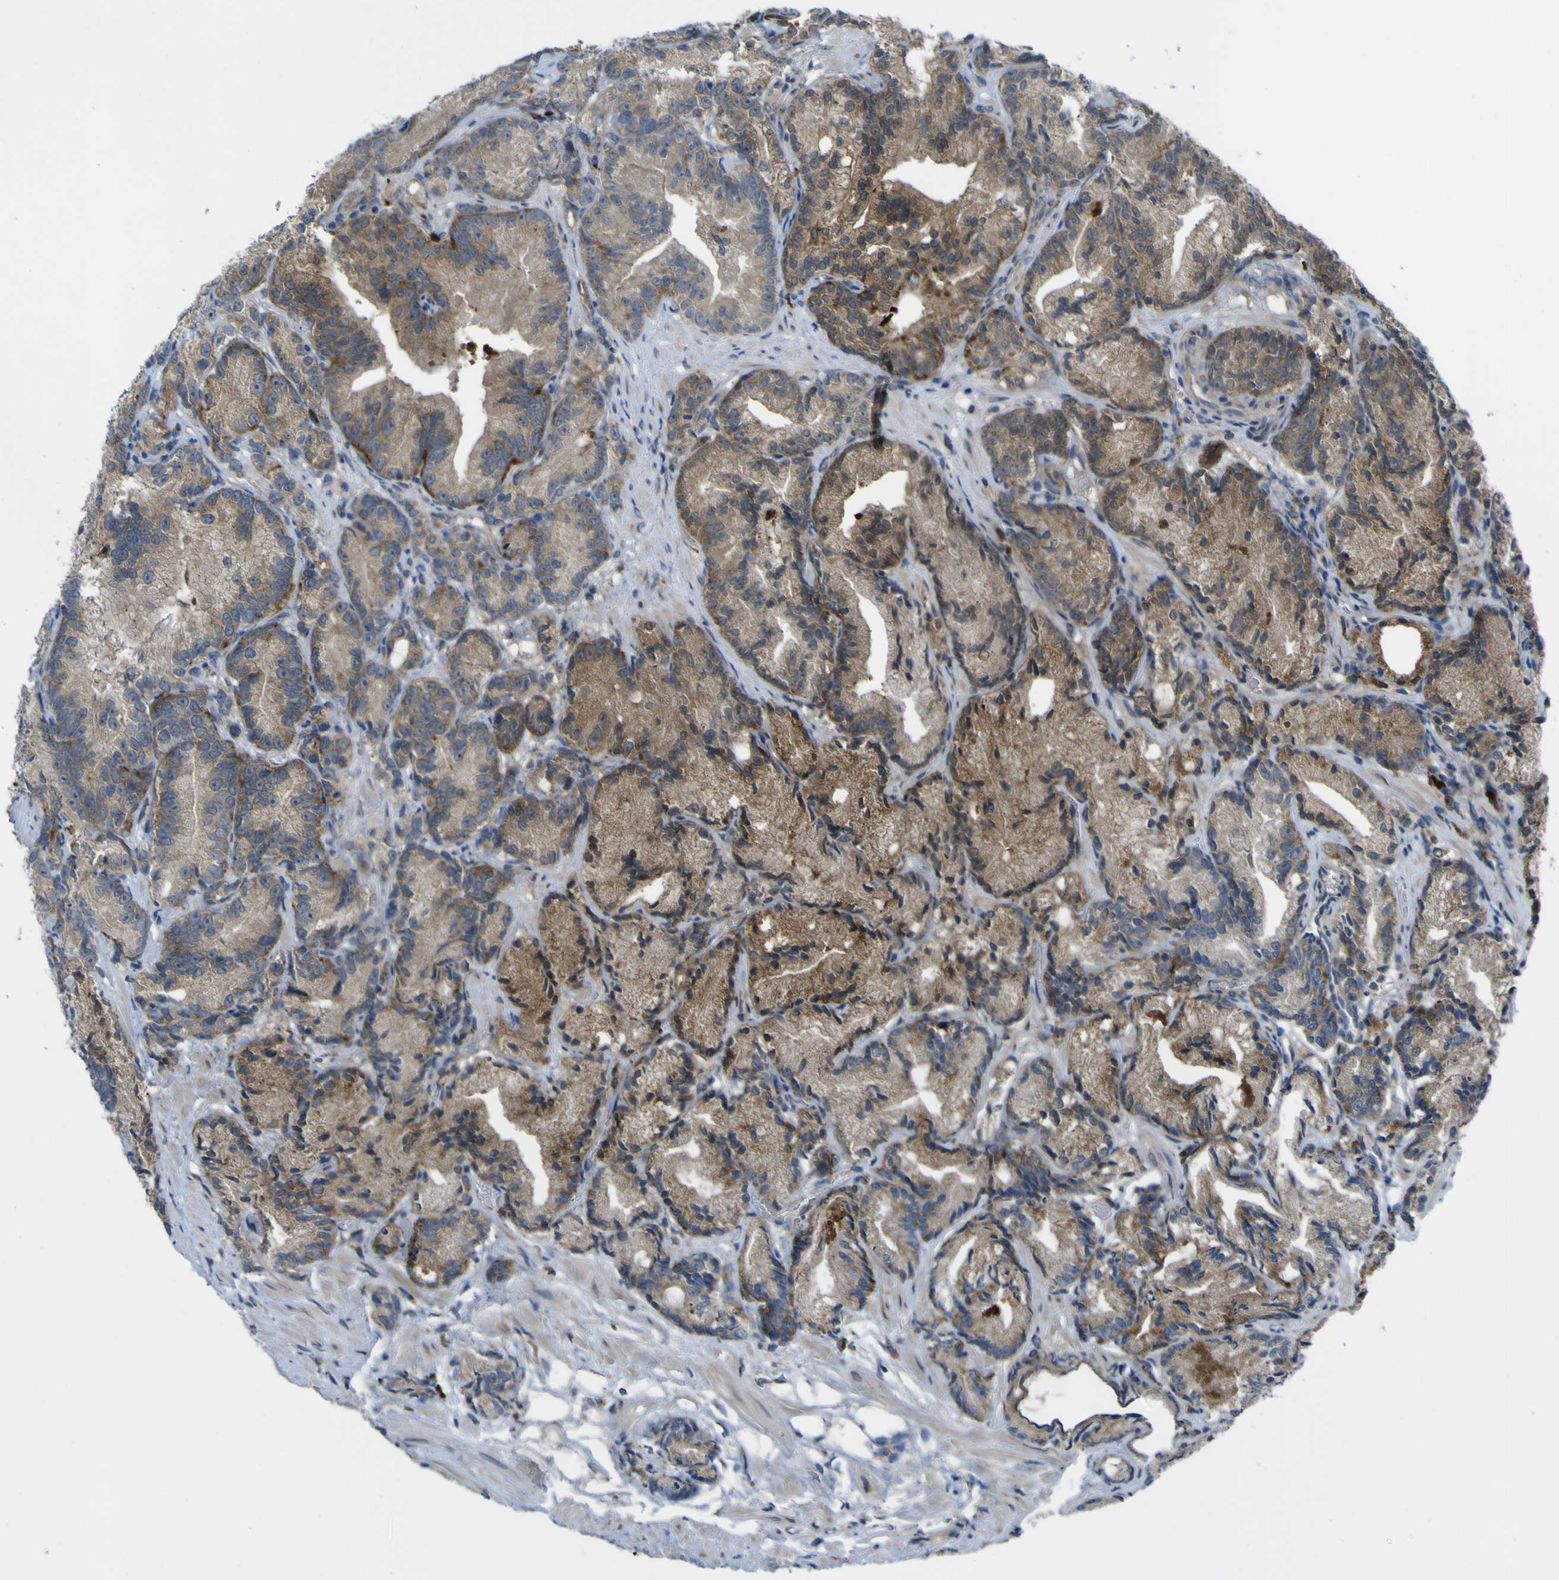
{"staining": {"intensity": "moderate", "quantity": ">75%", "location": "cytoplasmic/membranous"}, "tissue": "prostate cancer", "cell_type": "Tumor cells", "image_type": "cancer", "snomed": [{"axis": "morphology", "description": "Adenocarcinoma, Low grade"}, {"axis": "topography", "description": "Prostate"}], "caption": "Protein staining by immunohistochemistry (IHC) displays moderate cytoplasmic/membranous staining in about >75% of tumor cells in low-grade adenocarcinoma (prostate).", "gene": "CST3", "patient": {"sex": "male", "age": 89}}